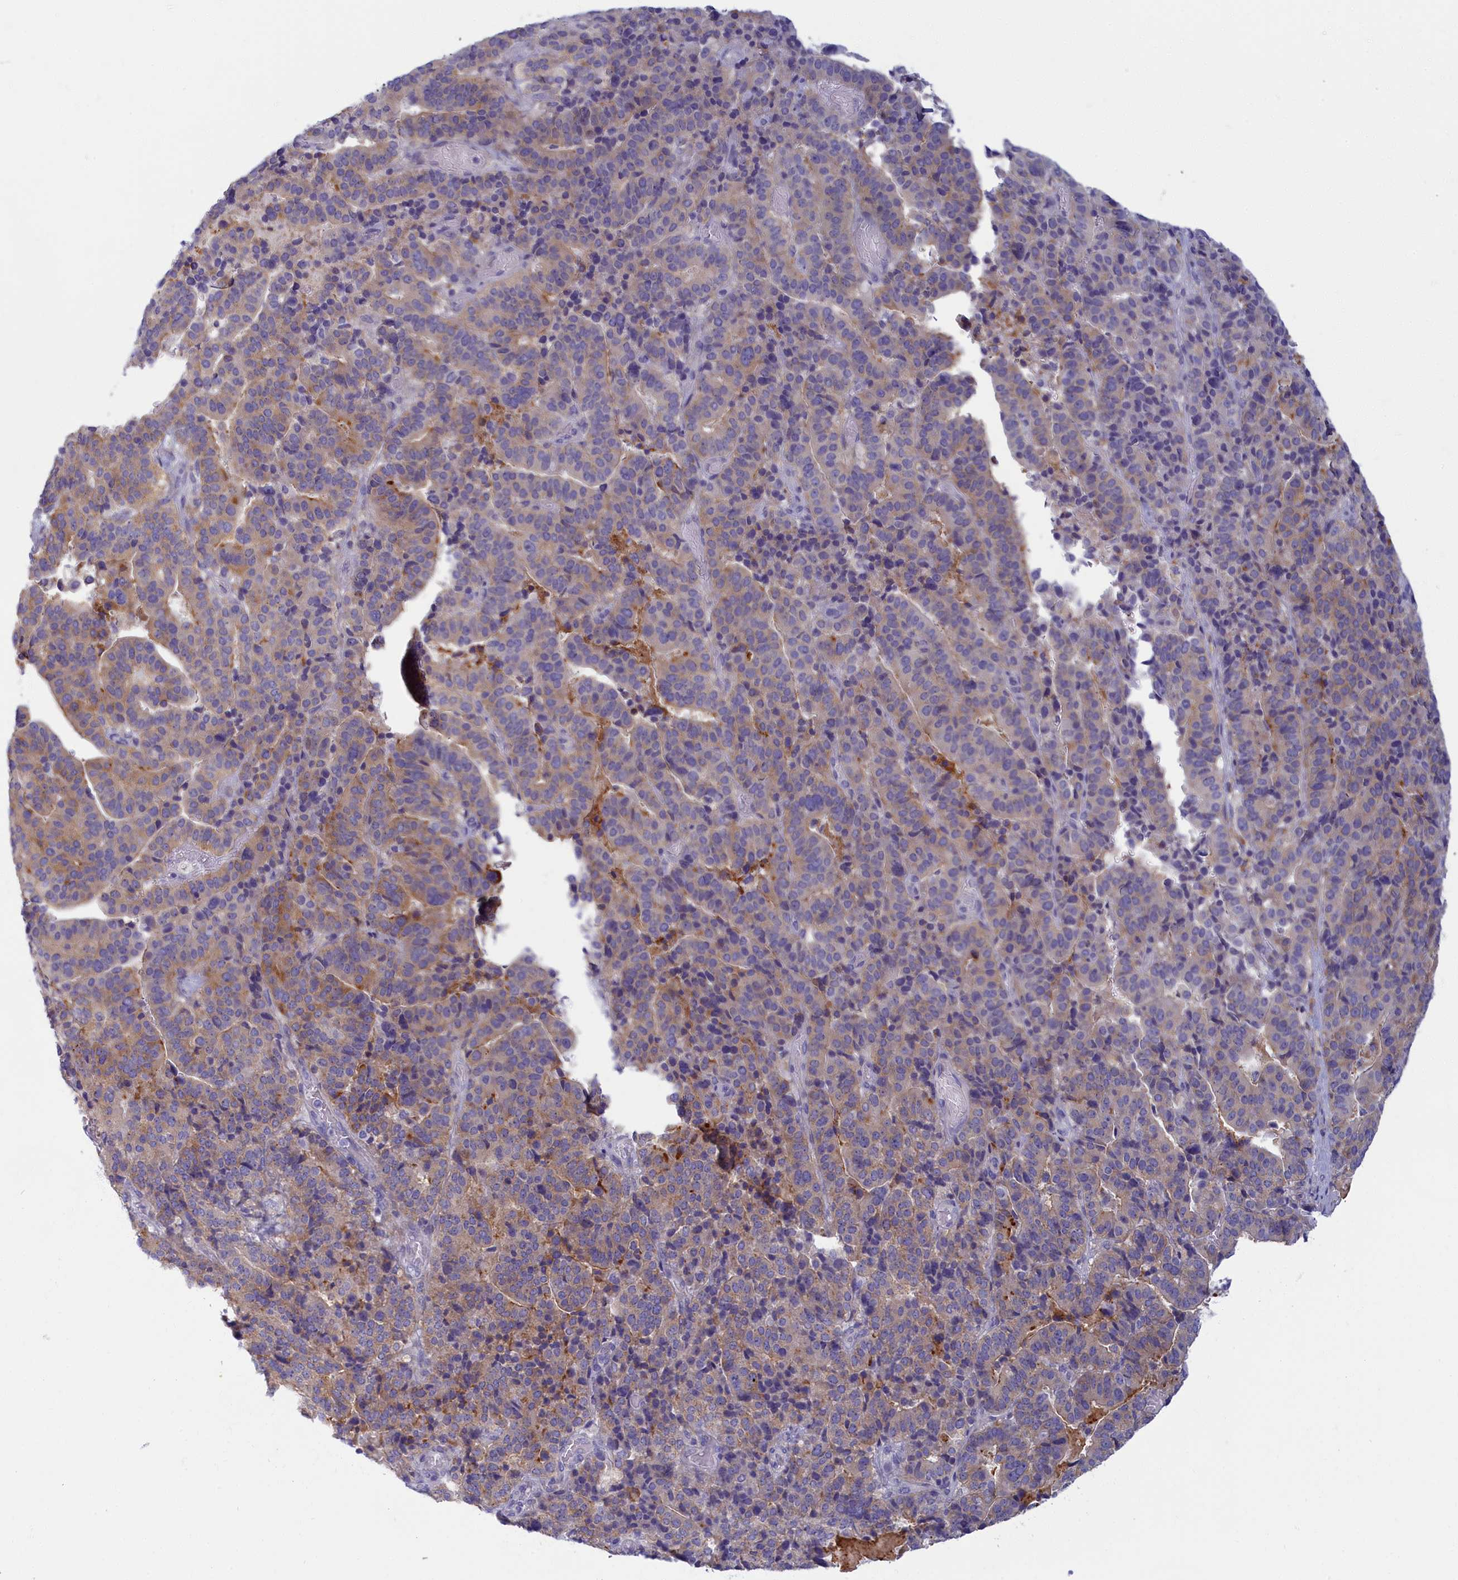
{"staining": {"intensity": "weak", "quantity": "25%-75%", "location": "cytoplasmic/membranous"}, "tissue": "stomach cancer", "cell_type": "Tumor cells", "image_type": "cancer", "snomed": [{"axis": "morphology", "description": "Adenocarcinoma, NOS"}, {"axis": "topography", "description": "Stomach"}], "caption": "Tumor cells reveal low levels of weak cytoplasmic/membranous positivity in about 25%-75% of cells in stomach cancer.", "gene": "NOL10", "patient": {"sex": "male", "age": 48}}